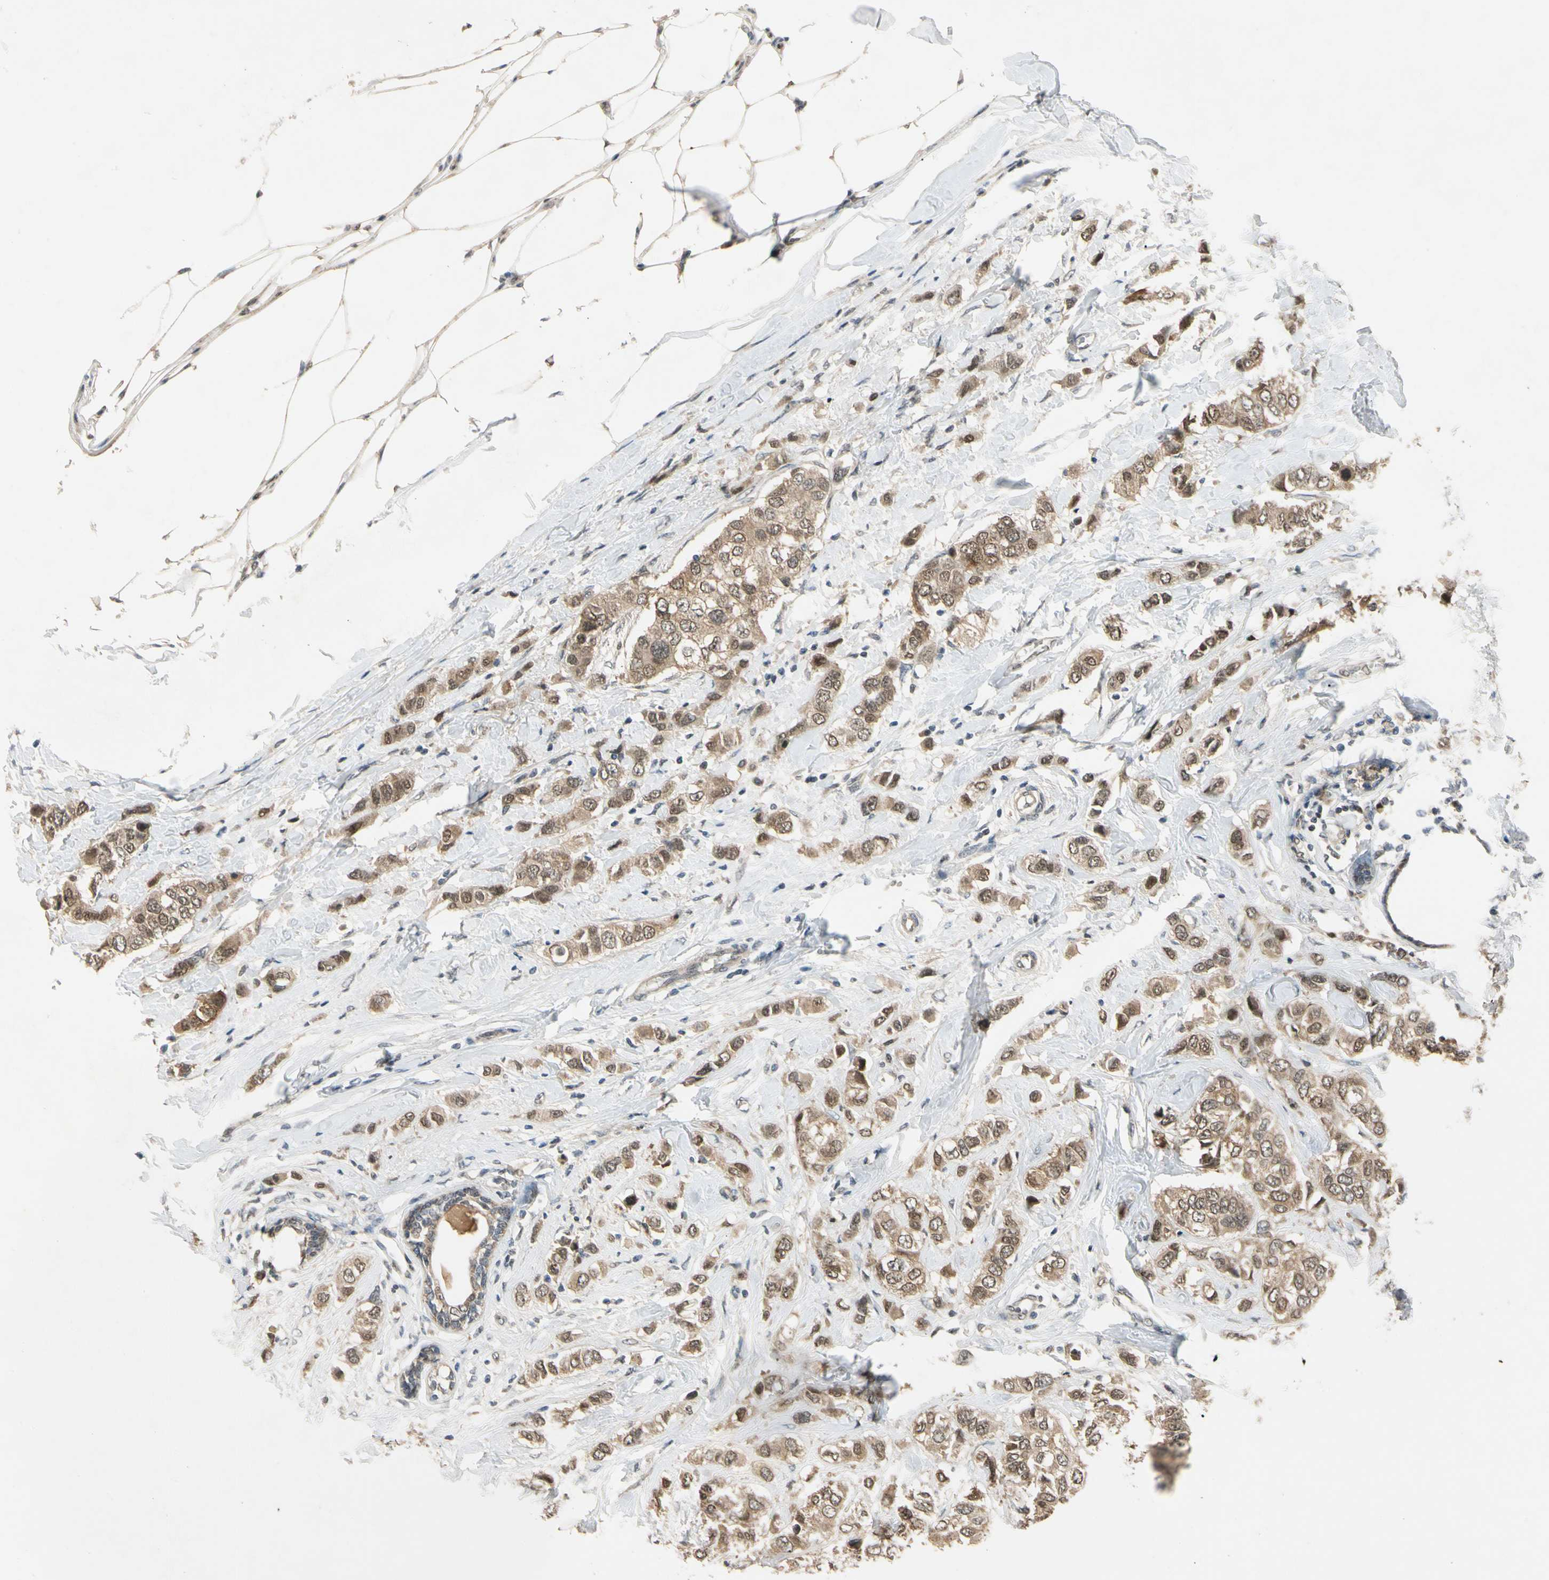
{"staining": {"intensity": "moderate", "quantity": ">75%", "location": "cytoplasmic/membranous,nuclear"}, "tissue": "breast cancer", "cell_type": "Tumor cells", "image_type": "cancer", "snomed": [{"axis": "morphology", "description": "Duct carcinoma"}, {"axis": "topography", "description": "Breast"}], "caption": "Tumor cells reveal medium levels of moderate cytoplasmic/membranous and nuclear staining in about >75% of cells in human invasive ductal carcinoma (breast). The protein is shown in brown color, while the nuclei are stained blue.", "gene": "RIOX2", "patient": {"sex": "female", "age": 50}}